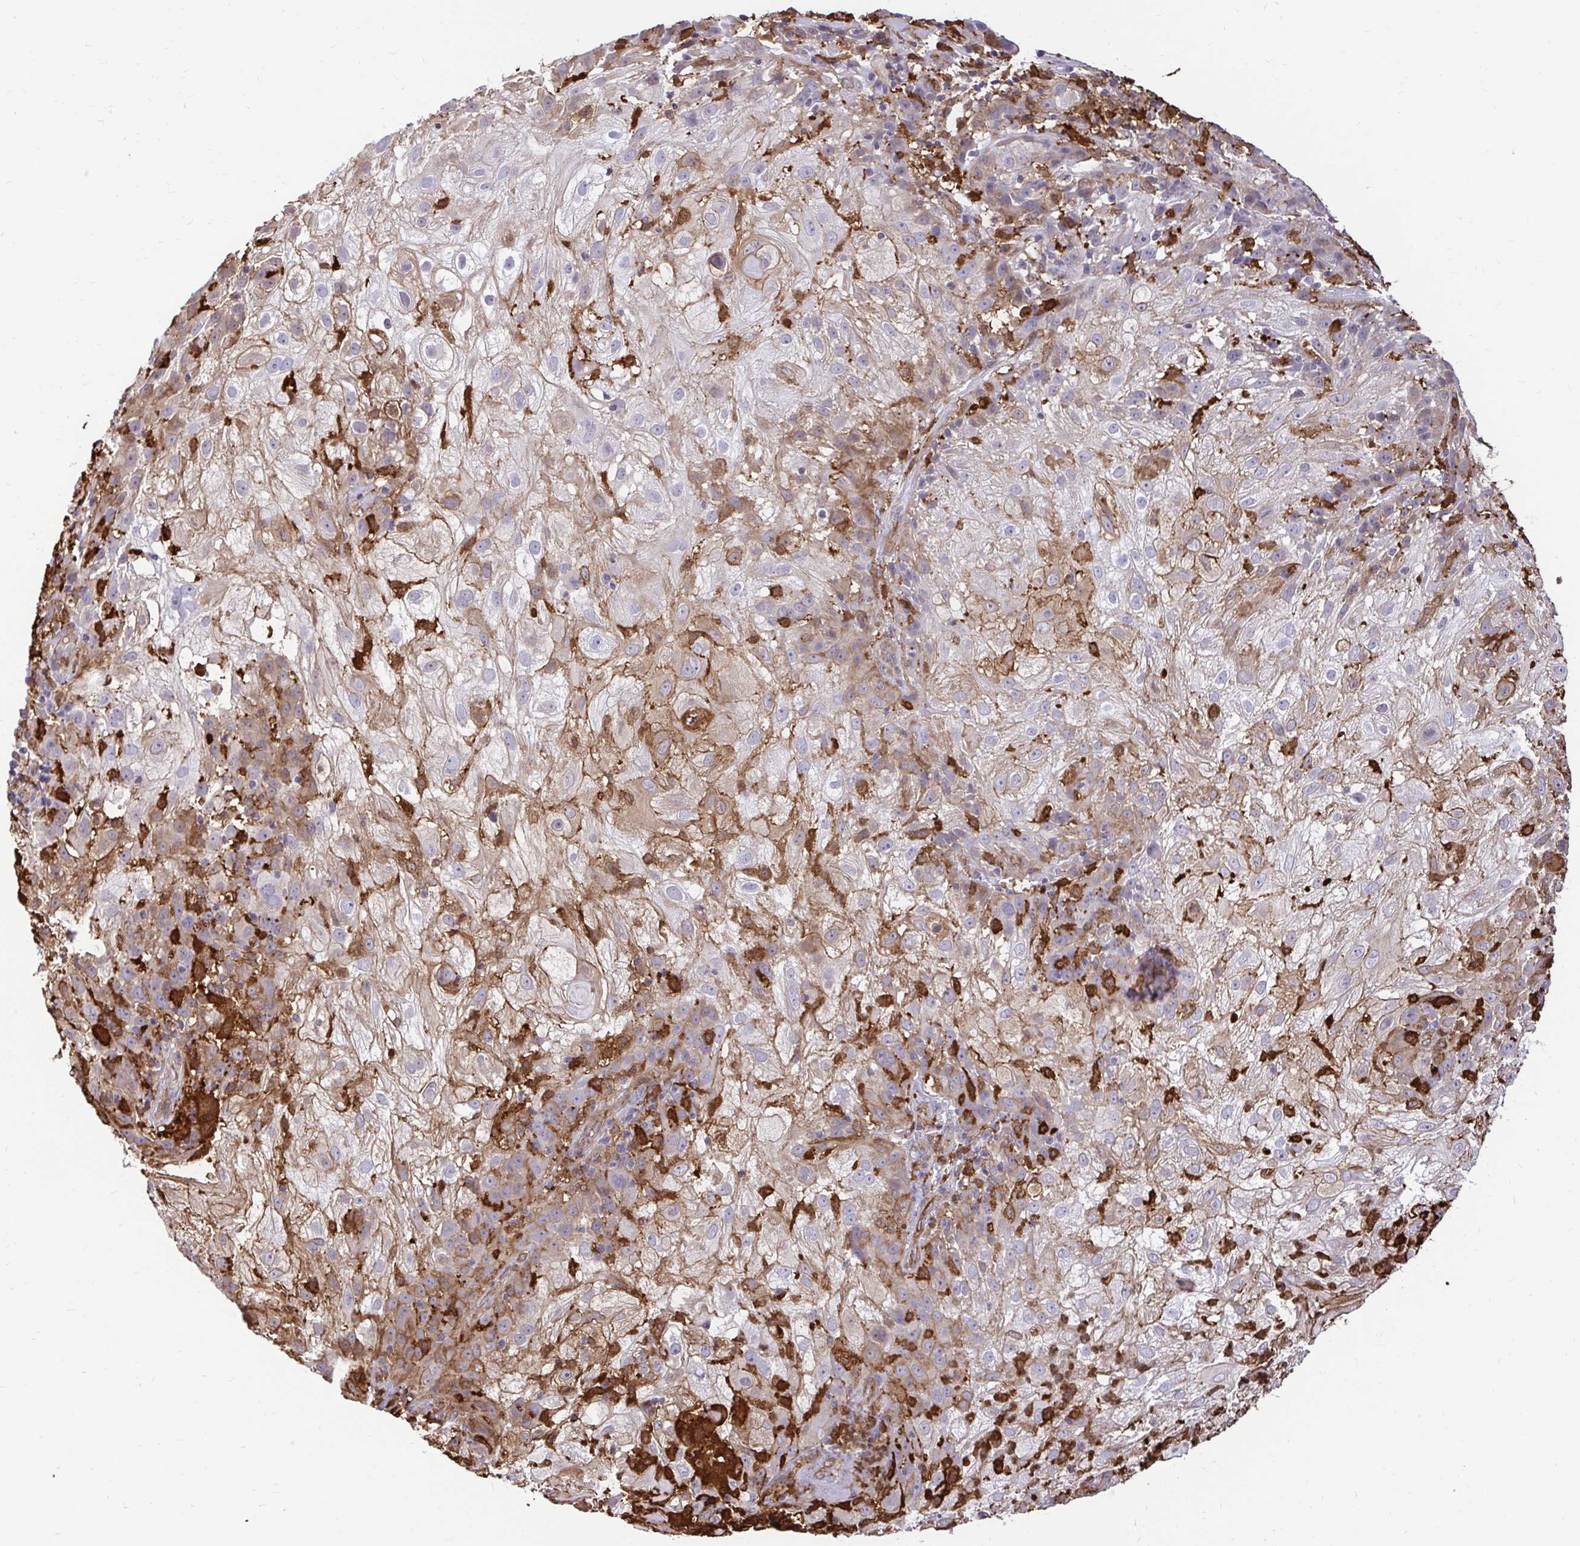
{"staining": {"intensity": "moderate", "quantity": "25%-75%", "location": "cytoplasmic/membranous"}, "tissue": "skin cancer", "cell_type": "Tumor cells", "image_type": "cancer", "snomed": [{"axis": "morphology", "description": "Normal tissue, NOS"}, {"axis": "morphology", "description": "Squamous cell carcinoma, NOS"}, {"axis": "topography", "description": "Skin"}], "caption": "Human skin squamous cell carcinoma stained with a brown dye exhibits moderate cytoplasmic/membranous positive staining in approximately 25%-75% of tumor cells.", "gene": "GSN", "patient": {"sex": "female", "age": 83}}